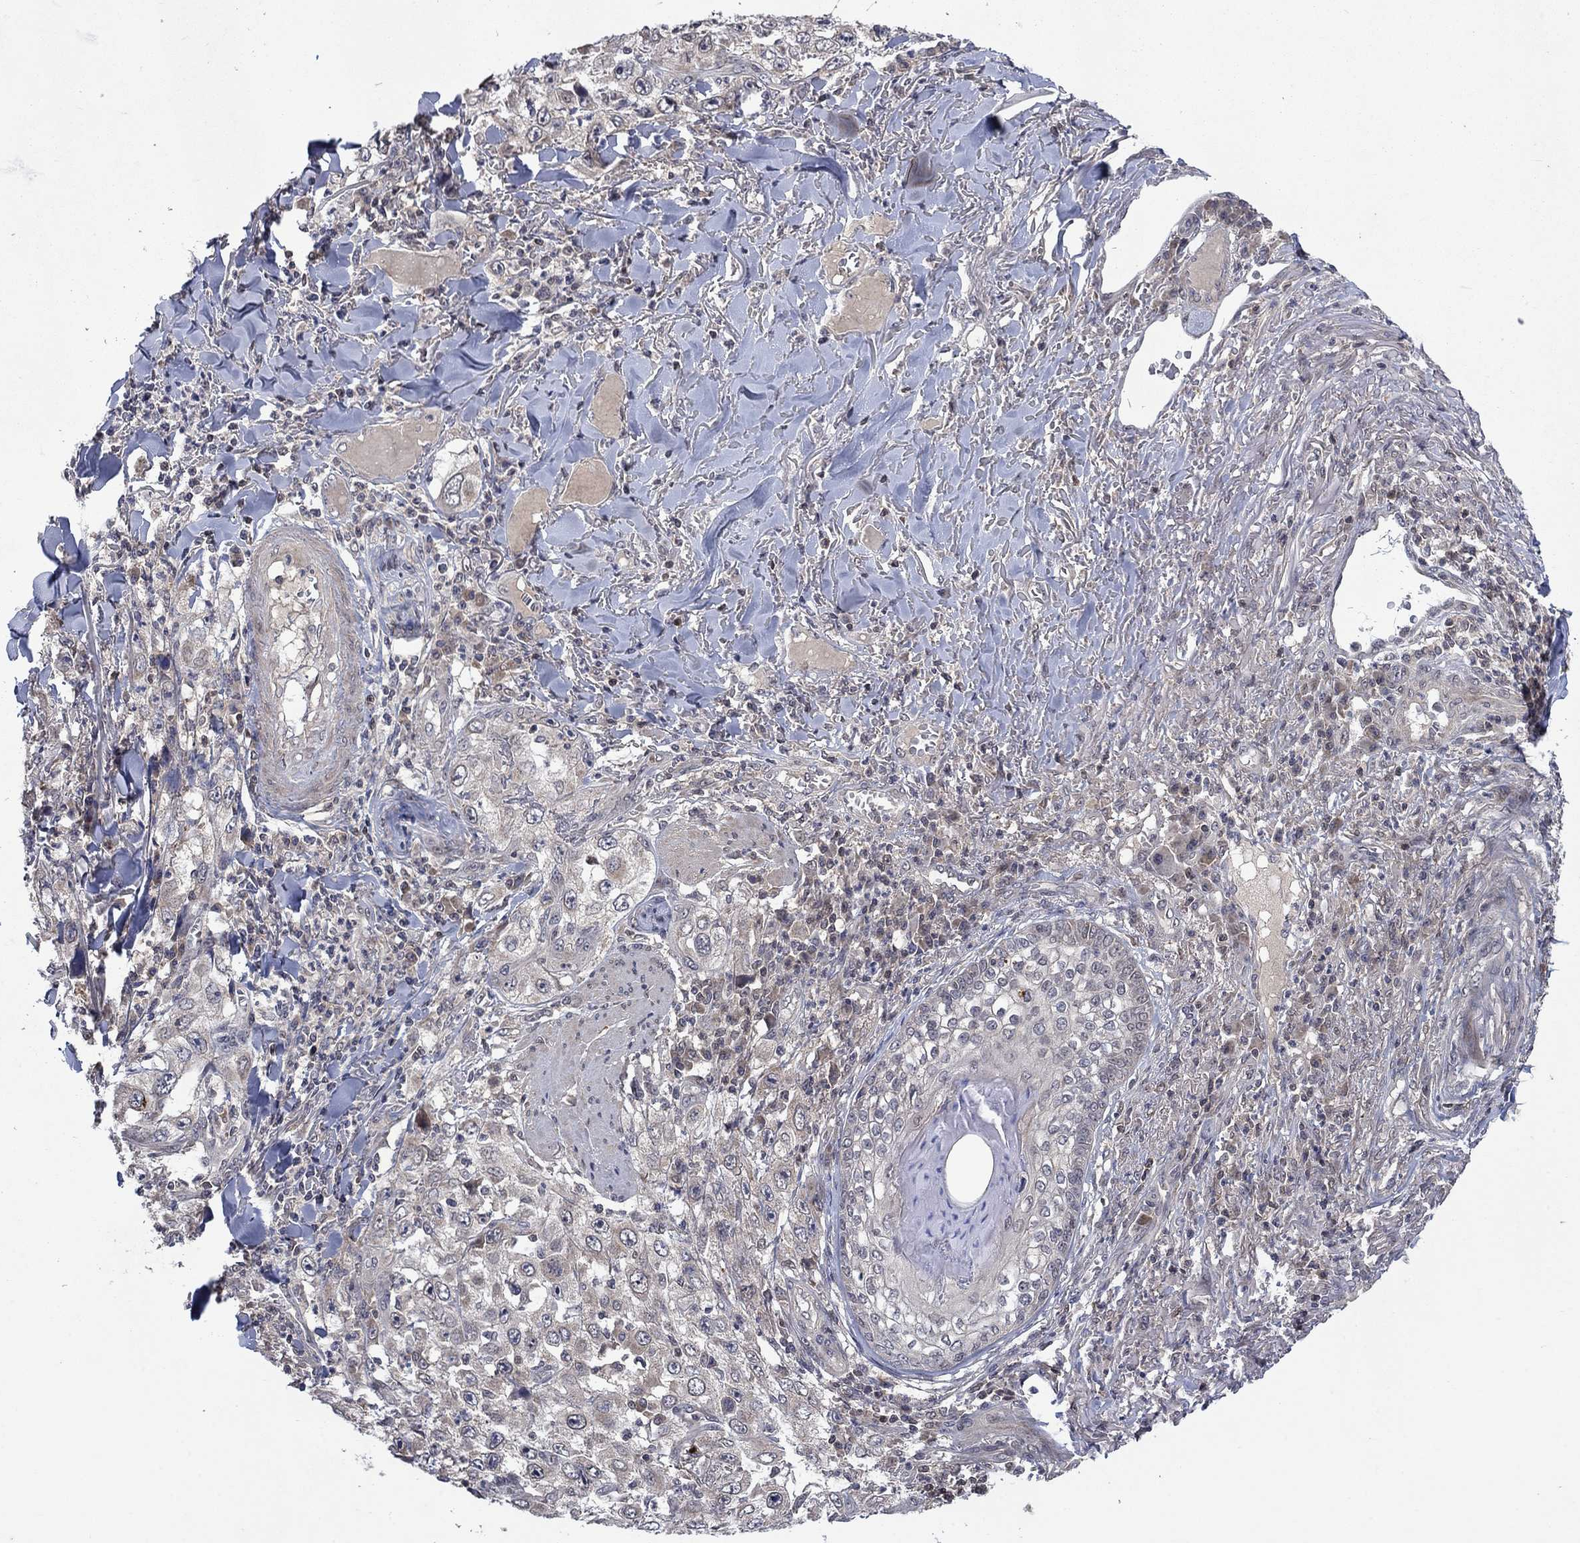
{"staining": {"intensity": "negative", "quantity": "none", "location": "none"}, "tissue": "skin cancer", "cell_type": "Tumor cells", "image_type": "cancer", "snomed": [{"axis": "morphology", "description": "Squamous cell carcinoma, NOS"}, {"axis": "topography", "description": "Skin"}], "caption": "A photomicrograph of squamous cell carcinoma (skin) stained for a protein exhibits no brown staining in tumor cells.", "gene": "IAH1", "patient": {"sex": "male", "age": 82}}